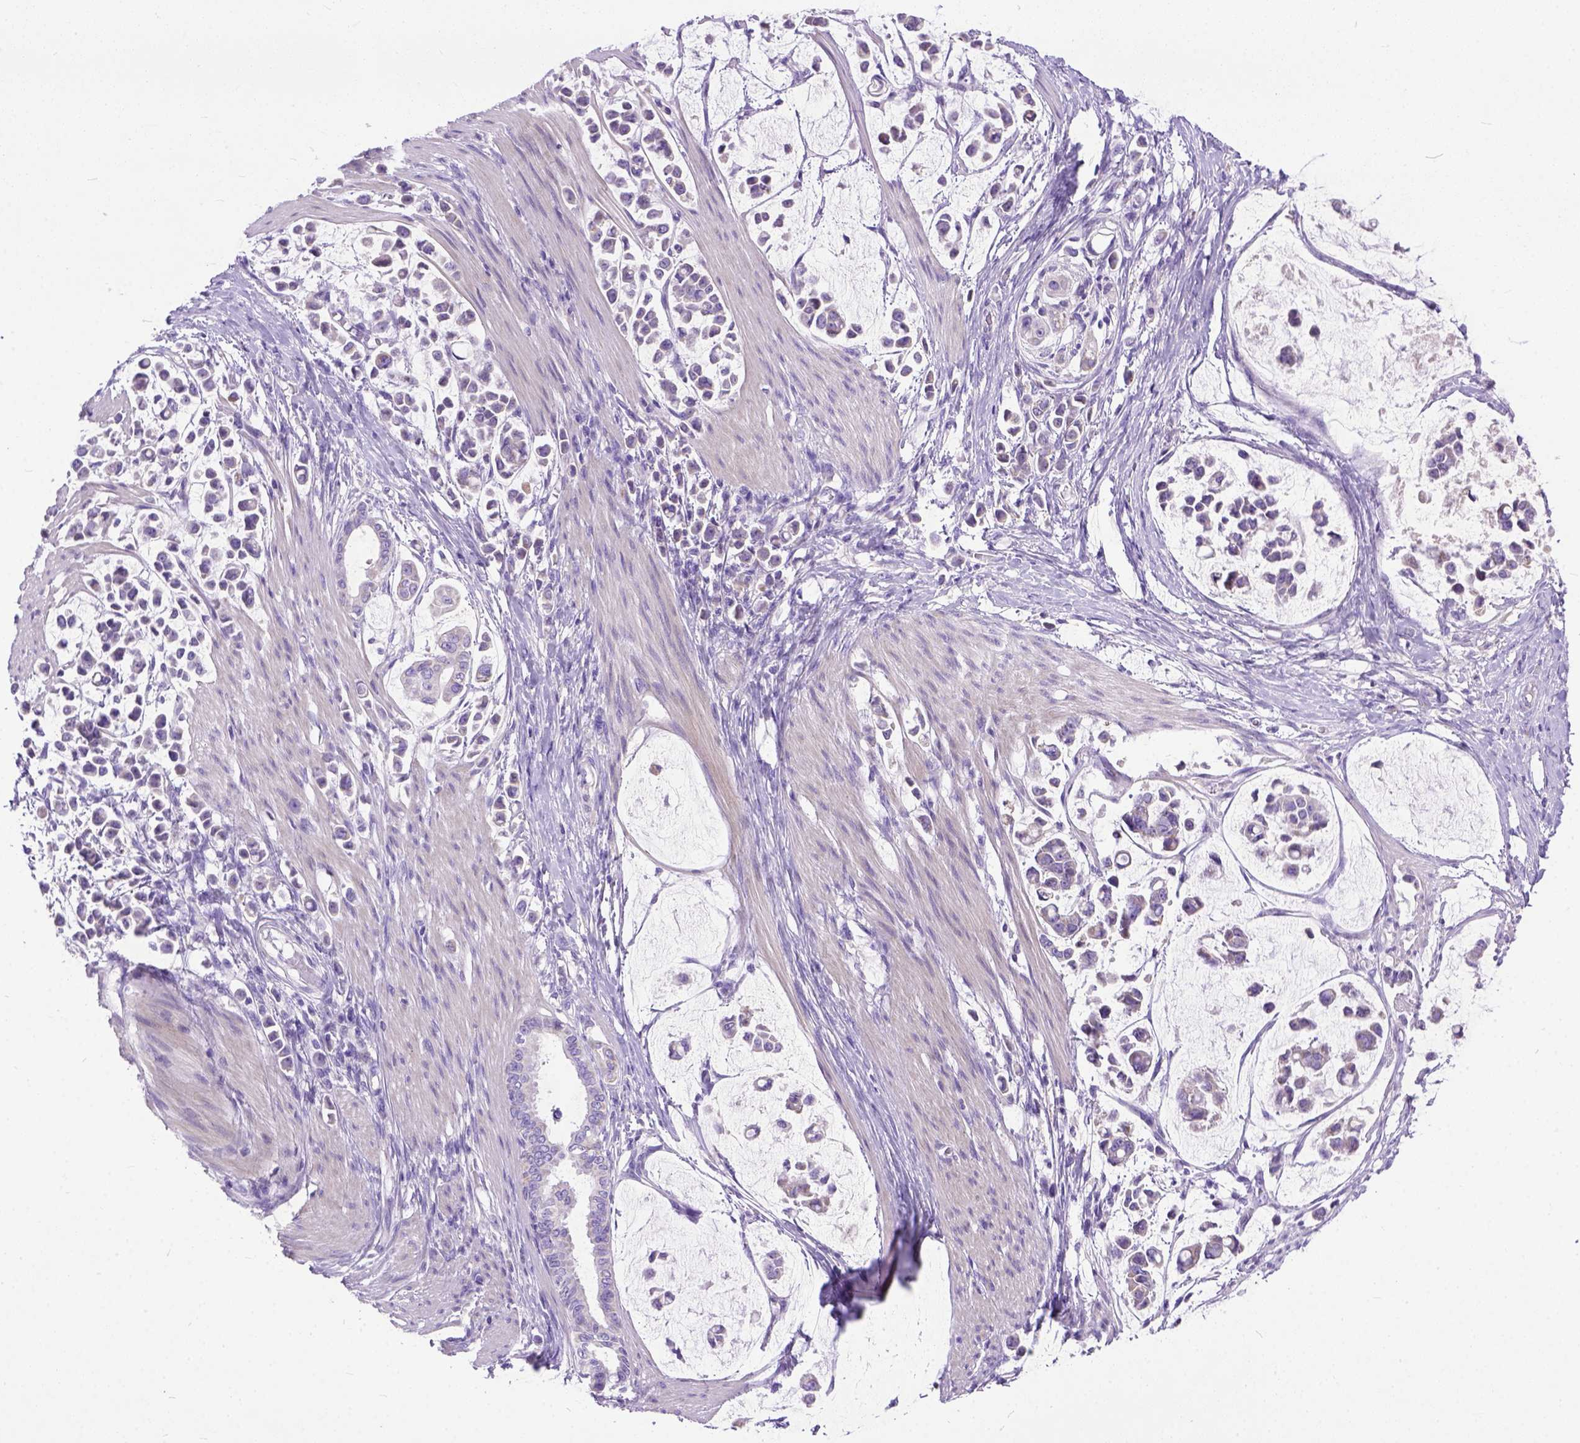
{"staining": {"intensity": "negative", "quantity": "none", "location": "none"}, "tissue": "stomach cancer", "cell_type": "Tumor cells", "image_type": "cancer", "snomed": [{"axis": "morphology", "description": "Adenocarcinoma, NOS"}, {"axis": "topography", "description": "Stomach"}], "caption": "This is a histopathology image of immunohistochemistry staining of adenocarcinoma (stomach), which shows no staining in tumor cells.", "gene": "PLK5", "patient": {"sex": "male", "age": 82}}